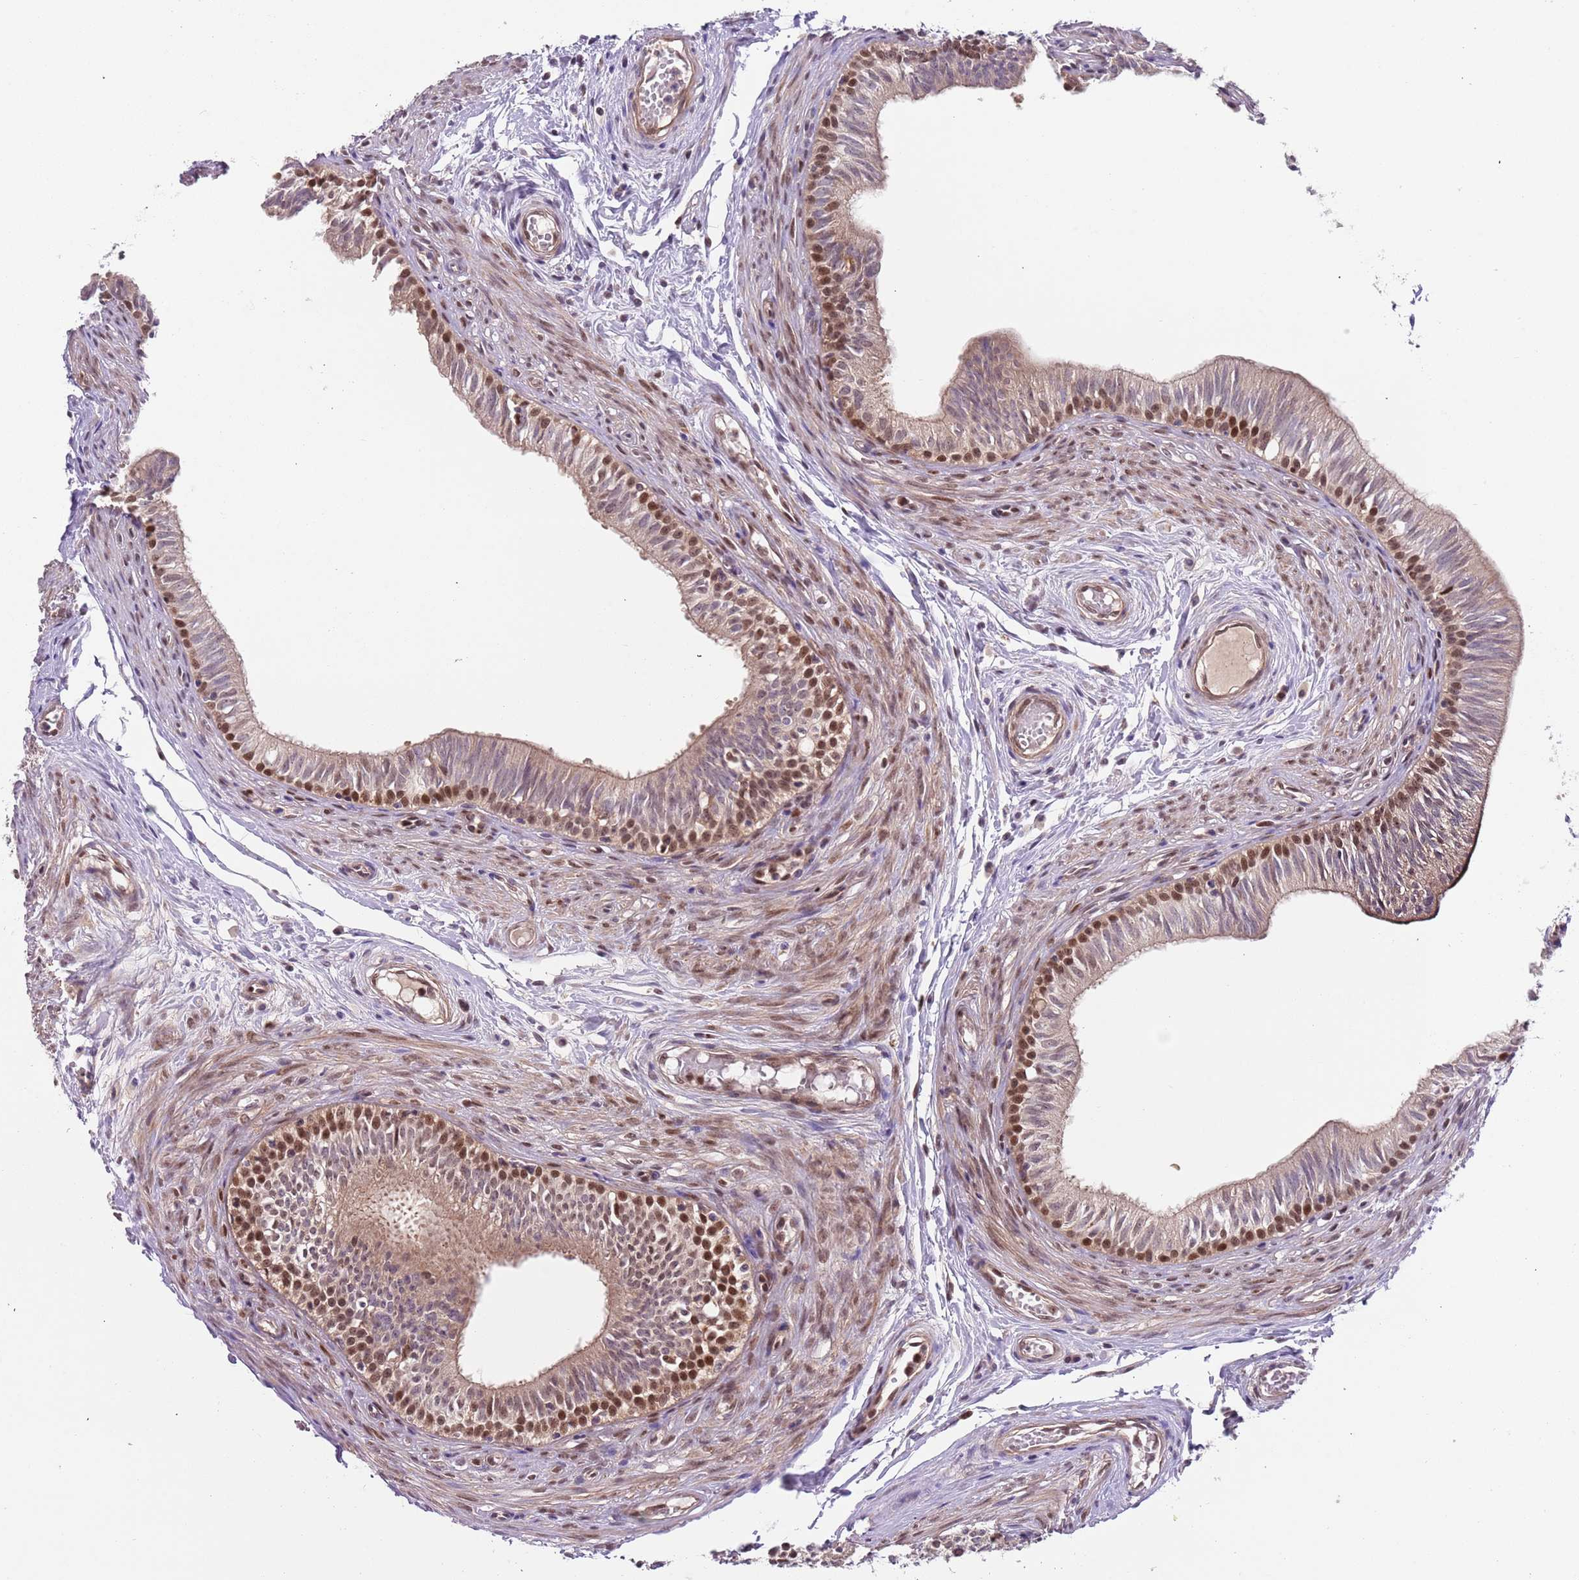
{"staining": {"intensity": "strong", "quantity": "25%-75%", "location": "cytoplasmic/membranous,nuclear"}, "tissue": "epididymis", "cell_type": "Glandular cells", "image_type": "normal", "snomed": [{"axis": "morphology", "description": "Normal tissue, NOS"}, {"axis": "topography", "description": "Epididymis, spermatic cord, NOS"}], "caption": "Epididymis stained with immunohistochemistry reveals strong cytoplasmic/membranous,nuclear expression in approximately 25%-75% of glandular cells. (Stains: DAB in brown, nuclei in blue, Microscopy: brightfield microscopy at high magnification).", "gene": "RMND5B", "patient": {"sex": "male", "age": 22}}